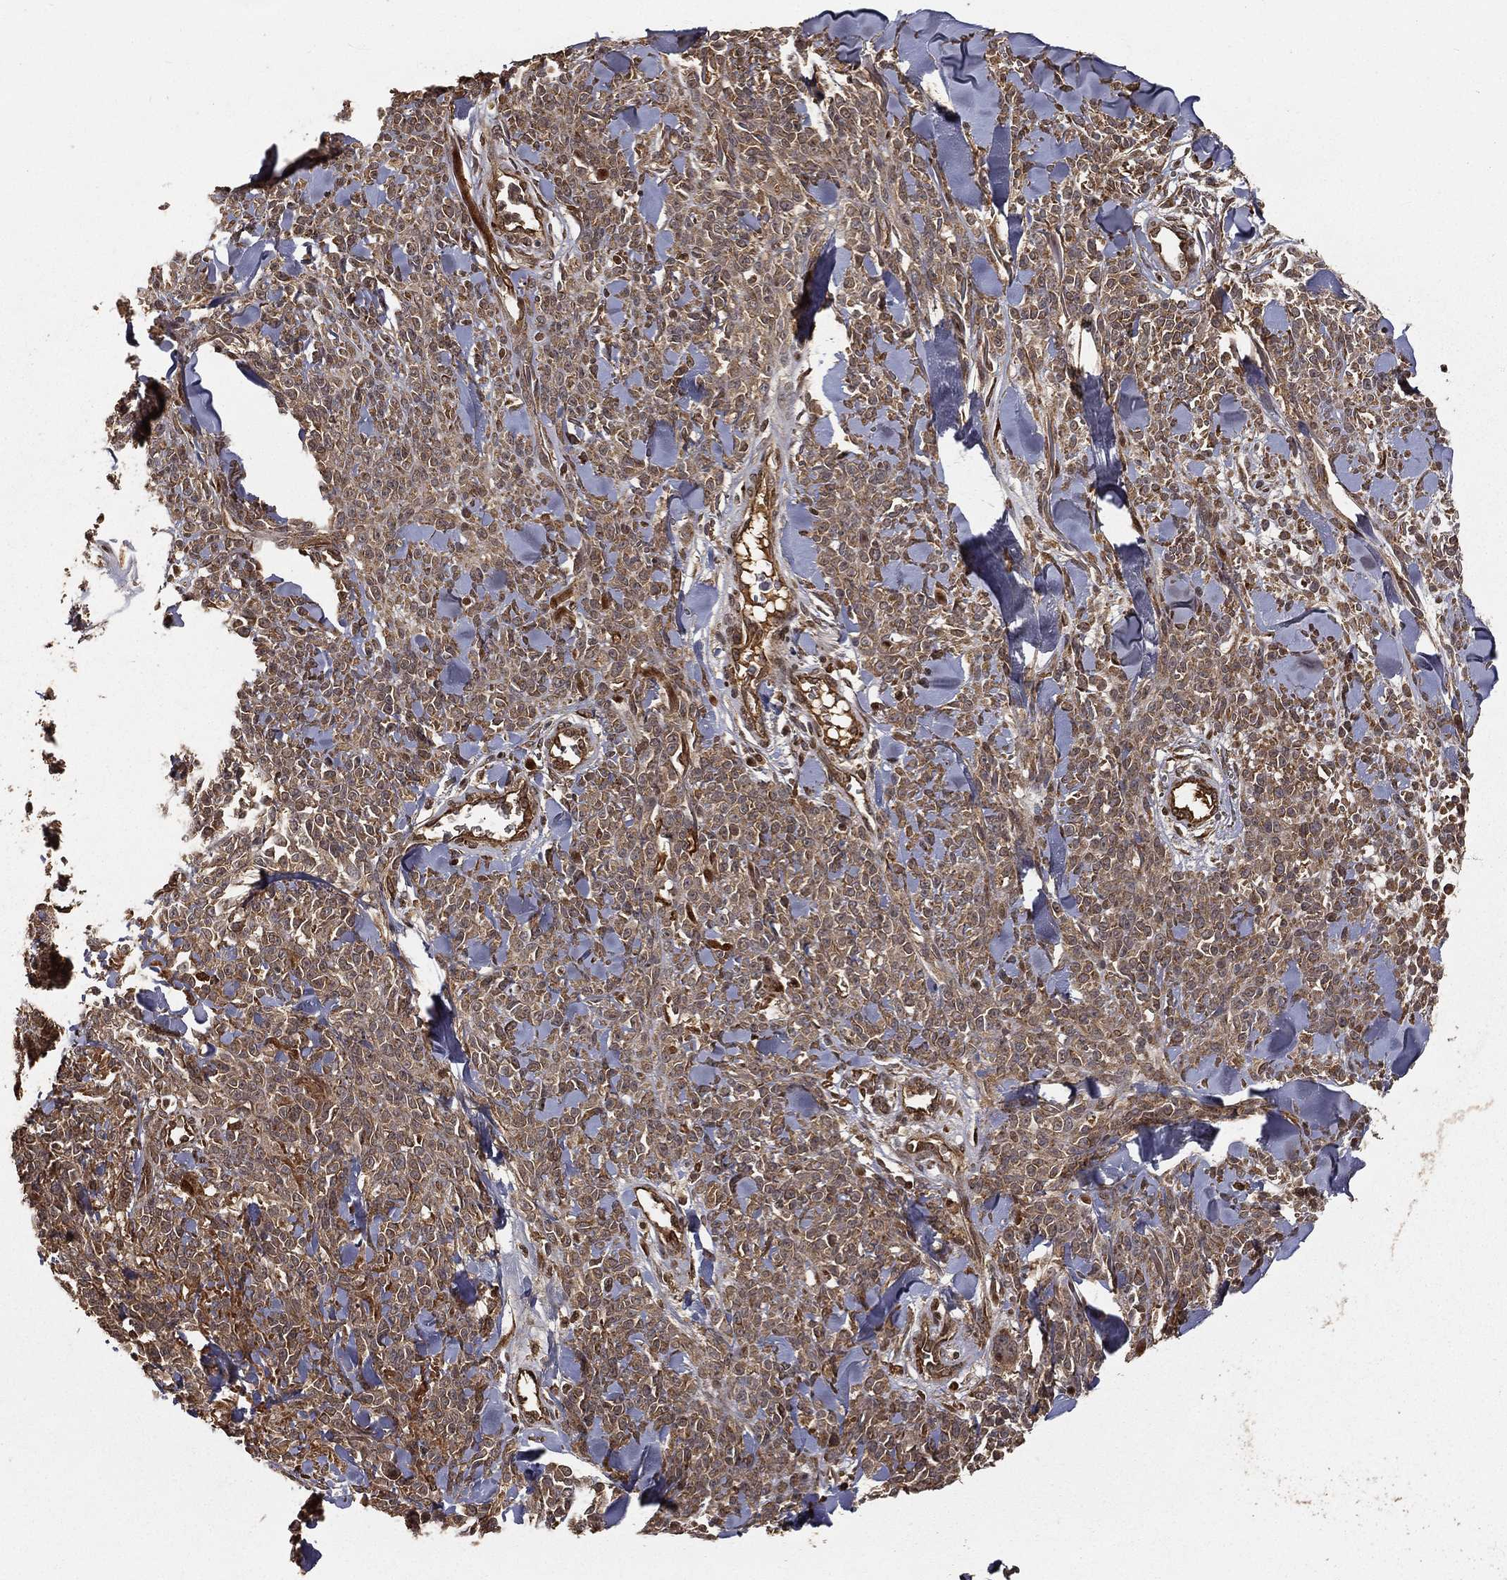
{"staining": {"intensity": "moderate", "quantity": "25%-75%", "location": "cytoplasmic/membranous"}, "tissue": "melanoma", "cell_type": "Tumor cells", "image_type": "cancer", "snomed": [{"axis": "morphology", "description": "Malignant melanoma, NOS"}, {"axis": "topography", "description": "Skin"}, {"axis": "topography", "description": "Skin of trunk"}], "caption": "Immunohistochemistry (IHC) micrograph of melanoma stained for a protein (brown), which displays medium levels of moderate cytoplasmic/membranous staining in about 25%-75% of tumor cells.", "gene": "MAPK1", "patient": {"sex": "male", "age": 74}}